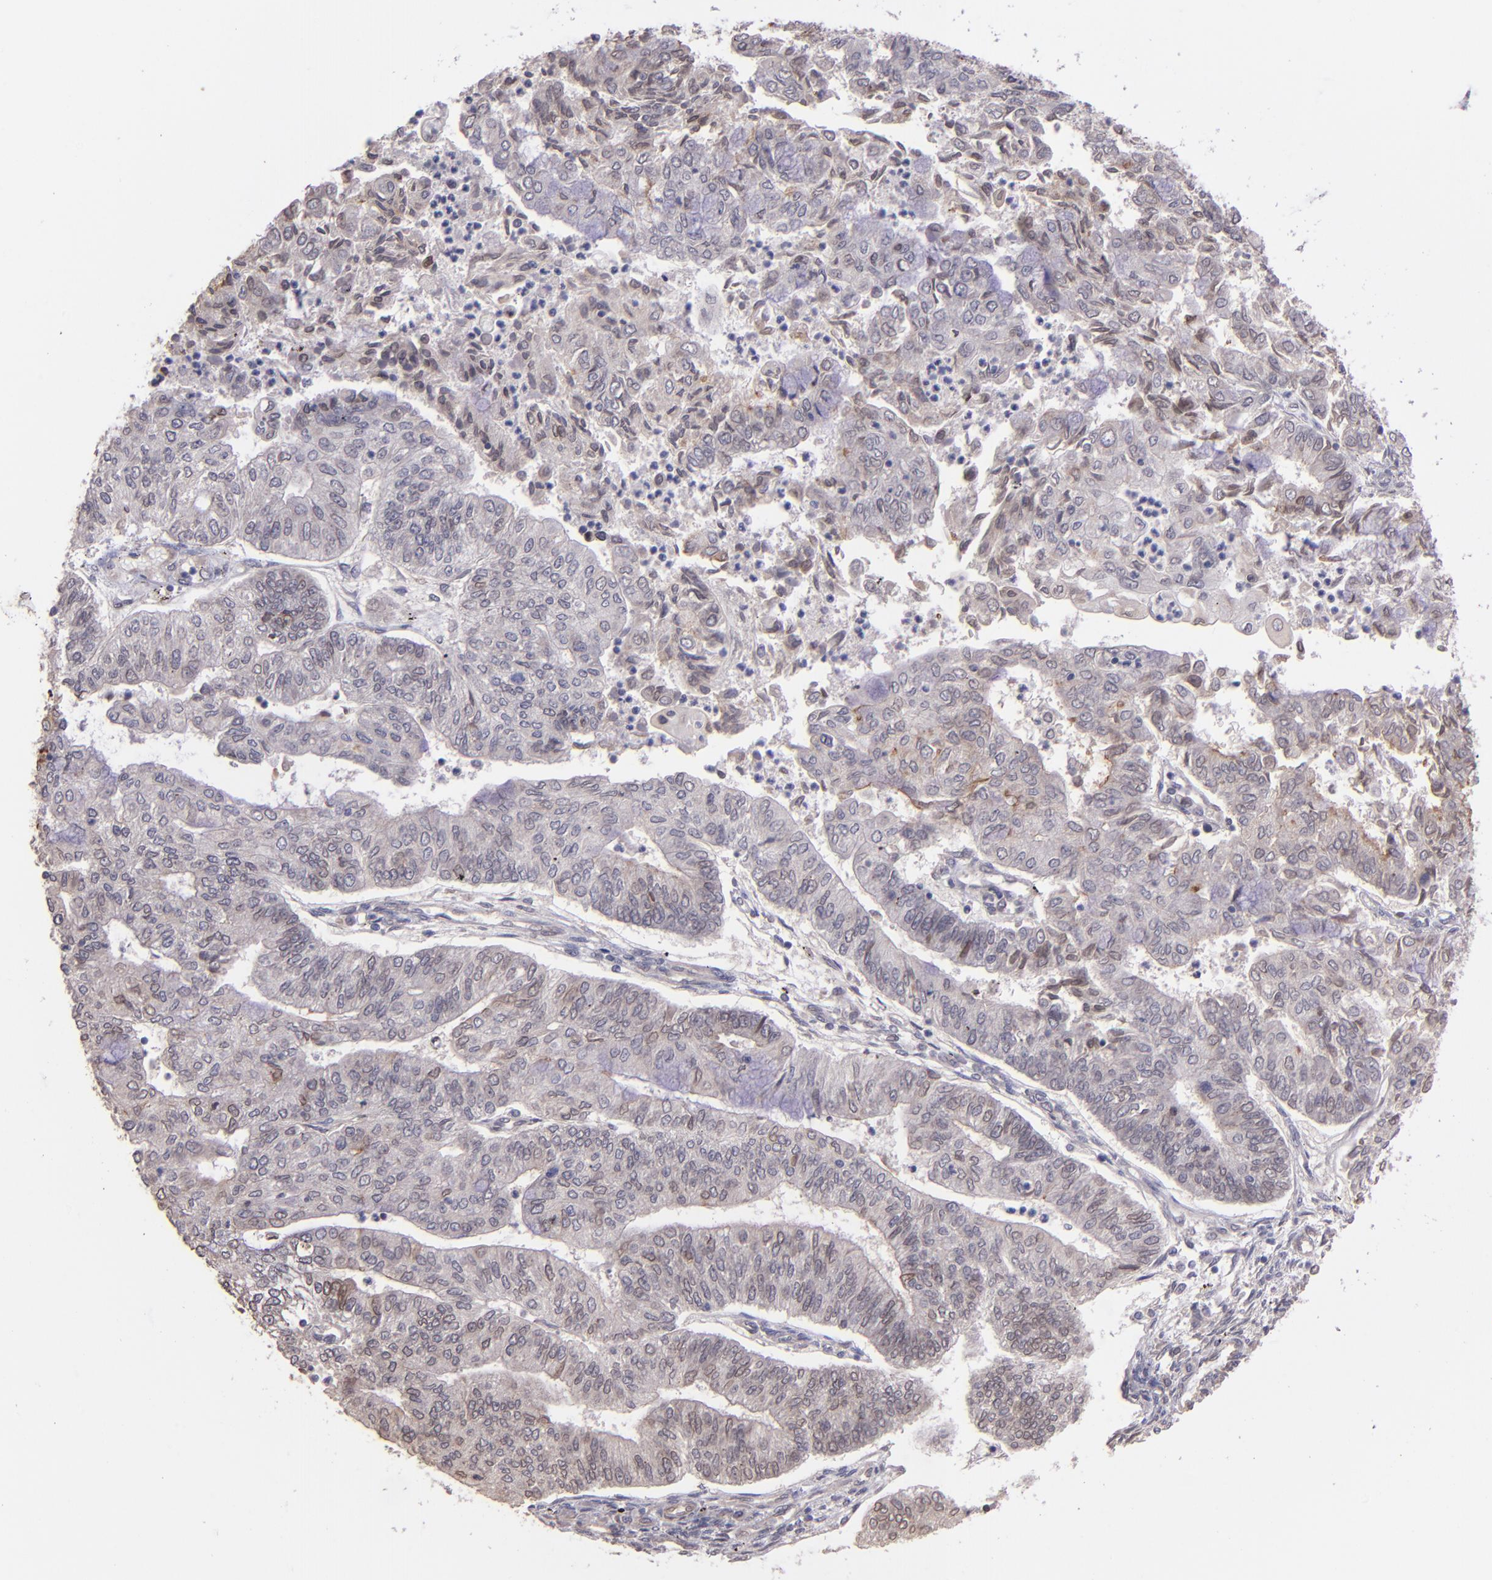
{"staining": {"intensity": "weak", "quantity": "<25%", "location": "cytoplasmic/membranous"}, "tissue": "endometrial cancer", "cell_type": "Tumor cells", "image_type": "cancer", "snomed": [{"axis": "morphology", "description": "Adenocarcinoma, NOS"}, {"axis": "topography", "description": "Endometrium"}], "caption": "This is a image of IHC staining of endometrial cancer, which shows no staining in tumor cells.", "gene": "NUP62CL", "patient": {"sex": "female", "age": 59}}